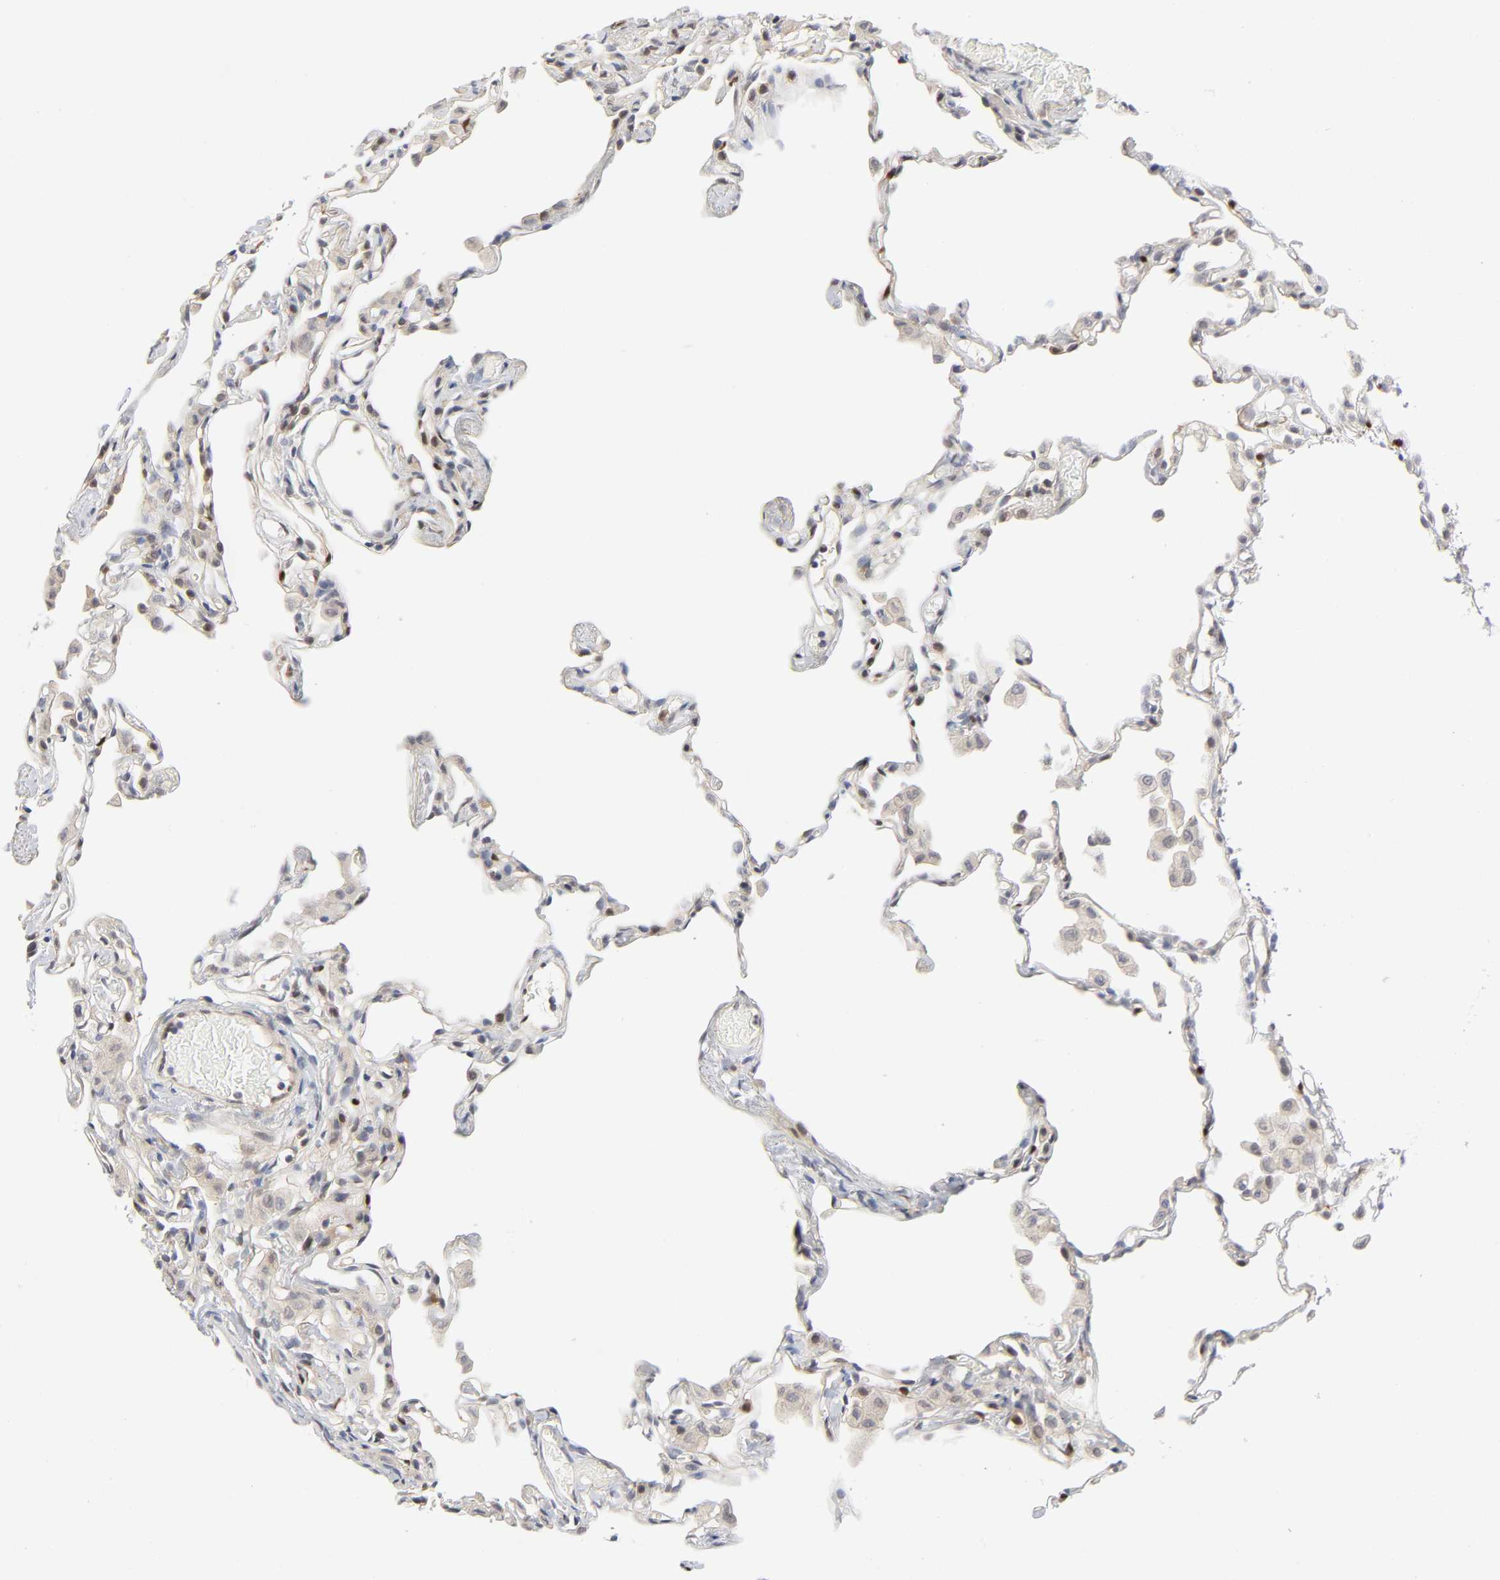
{"staining": {"intensity": "negative", "quantity": "none", "location": "none"}, "tissue": "lung", "cell_type": "Alveolar cells", "image_type": "normal", "snomed": [{"axis": "morphology", "description": "Normal tissue, NOS"}, {"axis": "topography", "description": "Lung"}], "caption": "The immunohistochemistry (IHC) photomicrograph has no significant positivity in alveolar cells of lung. The staining was performed using DAB (3,3'-diaminobenzidine) to visualize the protein expression in brown, while the nuclei were stained in blue with hematoxylin (Magnification: 20x).", "gene": "PTEN", "patient": {"sex": "female", "age": 49}}